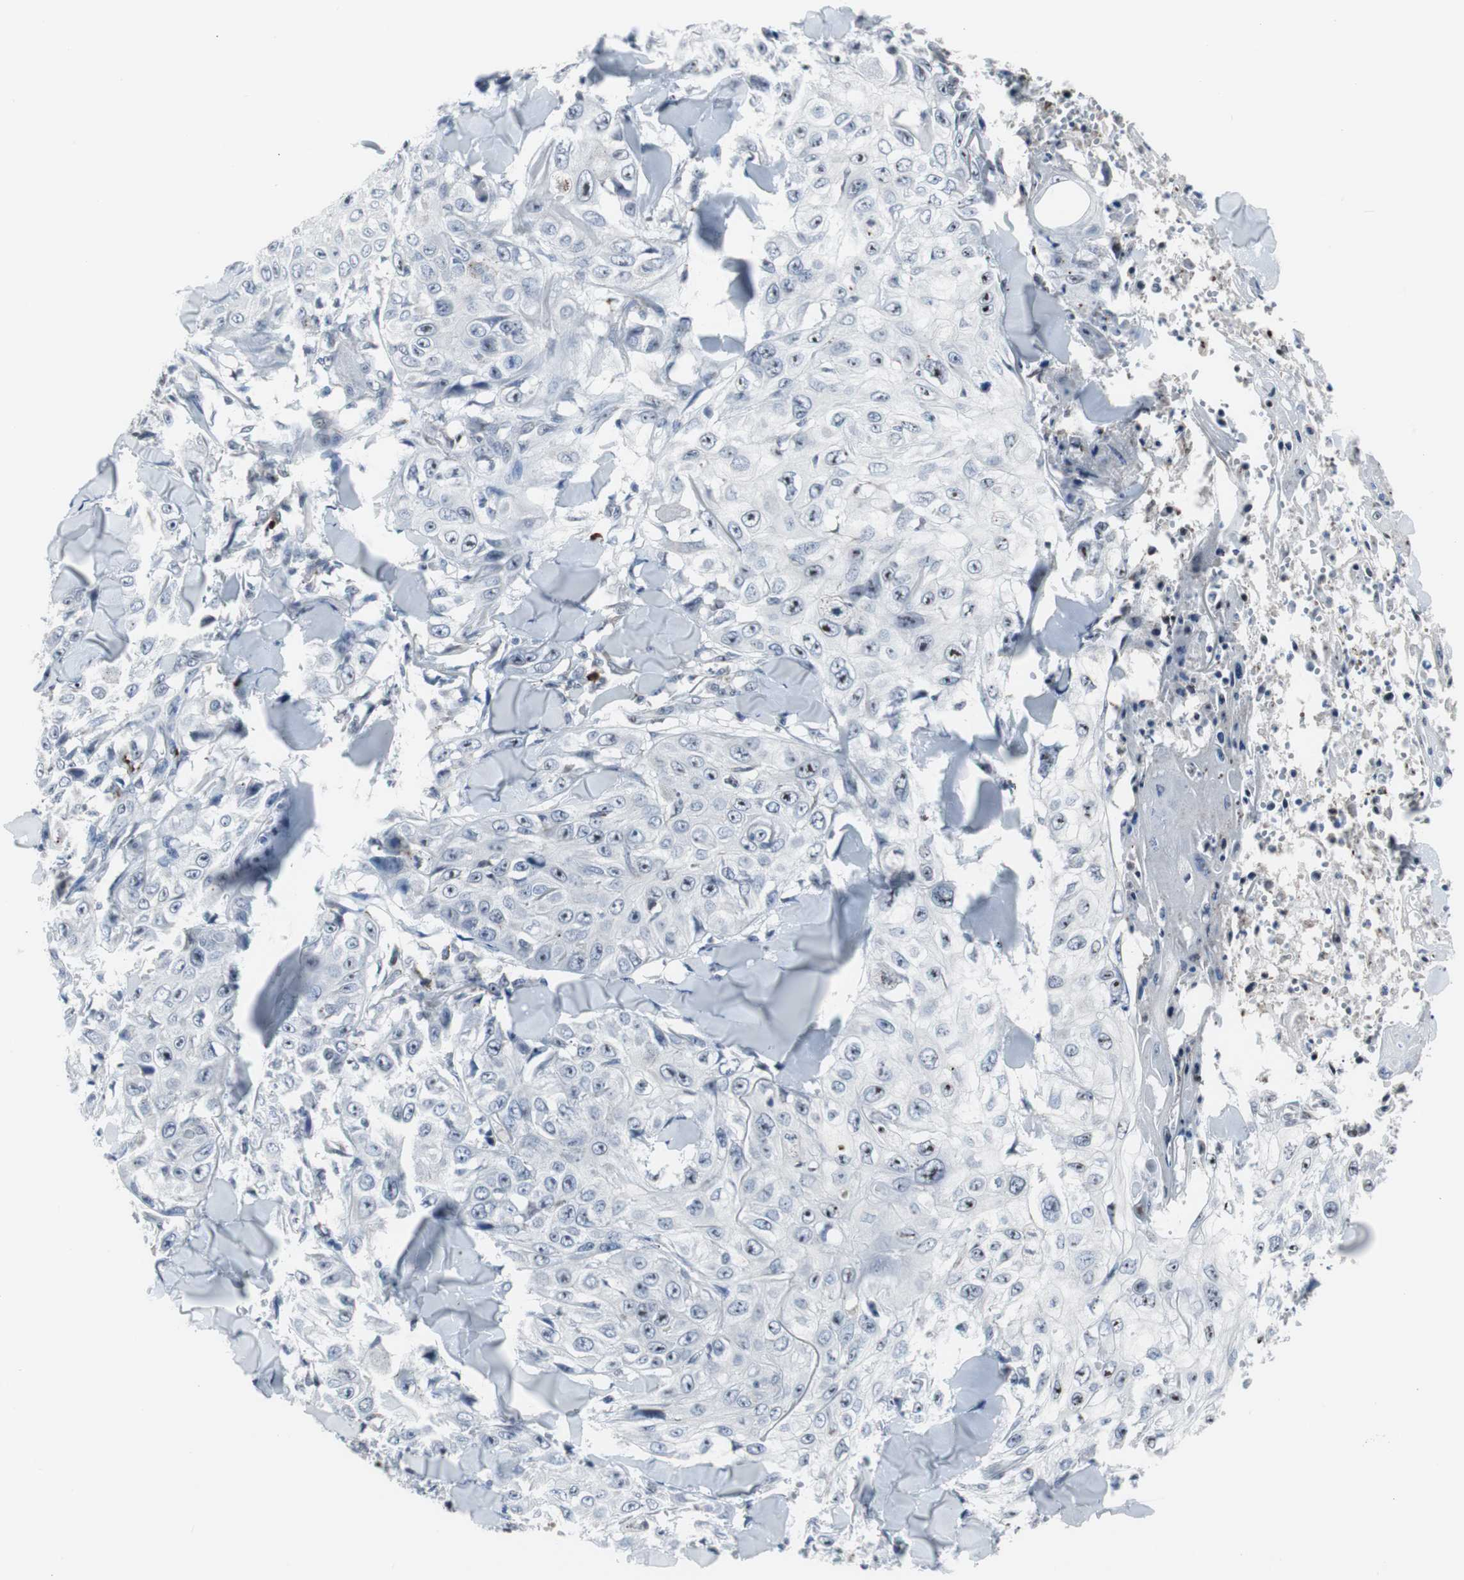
{"staining": {"intensity": "moderate", "quantity": "<25%", "location": "nuclear"}, "tissue": "skin cancer", "cell_type": "Tumor cells", "image_type": "cancer", "snomed": [{"axis": "morphology", "description": "Squamous cell carcinoma, NOS"}, {"axis": "topography", "description": "Skin"}], "caption": "Brown immunohistochemical staining in skin cancer shows moderate nuclear expression in about <25% of tumor cells. The staining was performed using DAB (3,3'-diaminobenzidine) to visualize the protein expression in brown, while the nuclei were stained in blue with hematoxylin (Magnification: 20x).", "gene": "DOK1", "patient": {"sex": "male", "age": 86}}